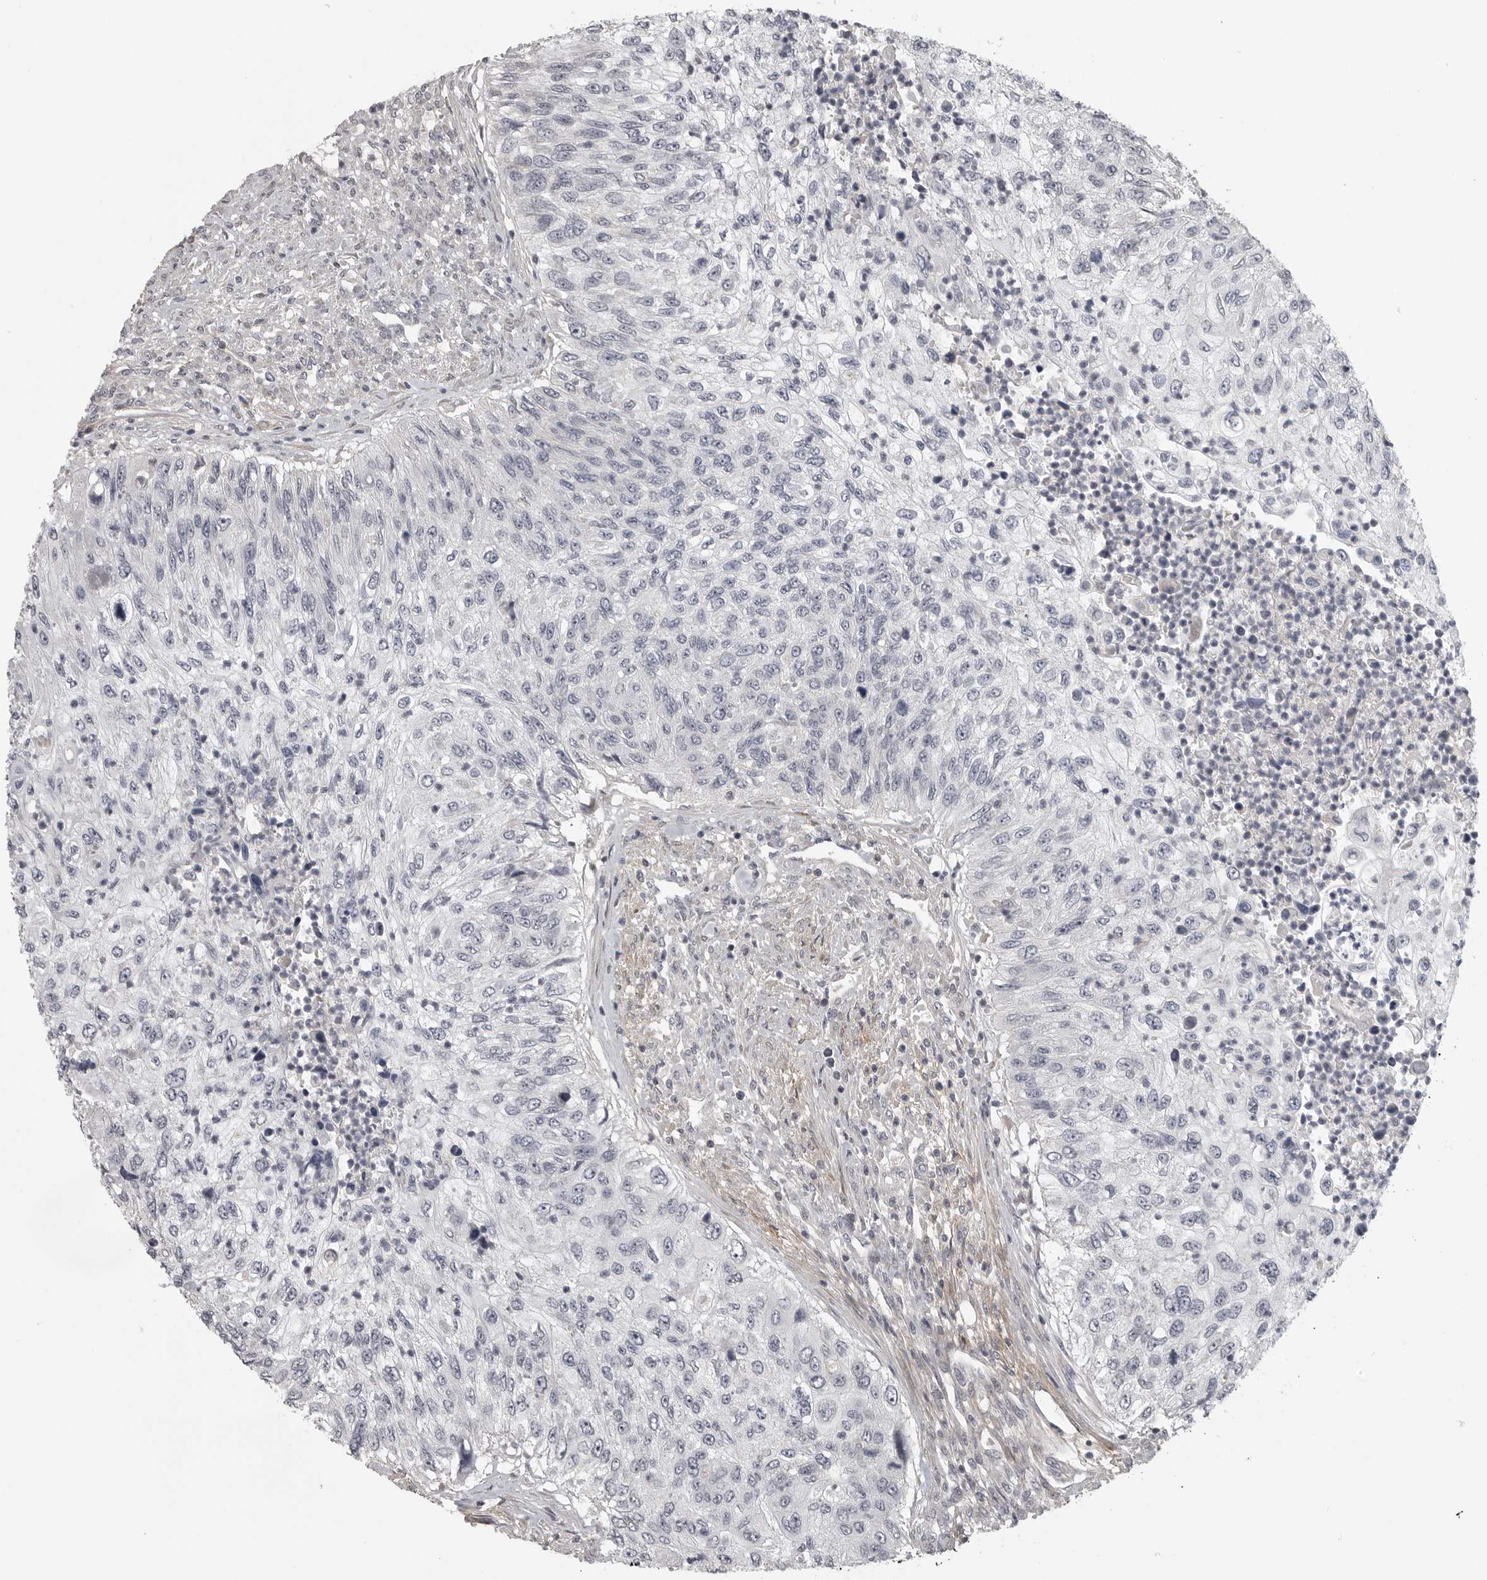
{"staining": {"intensity": "negative", "quantity": "none", "location": "none"}, "tissue": "urothelial cancer", "cell_type": "Tumor cells", "image_type": "cancer", "snomed": [{"axis": "morphology", "description": "Urothelial carcinoma, High grade"}, {"axis": "topography", "description": "Urinary bladder"}], "caption": "Tumor cells show no significant positivity in high-grade urothelial carcinoma.", "gene": "UROD", "patient": {"sex": "female", "age": 60}}